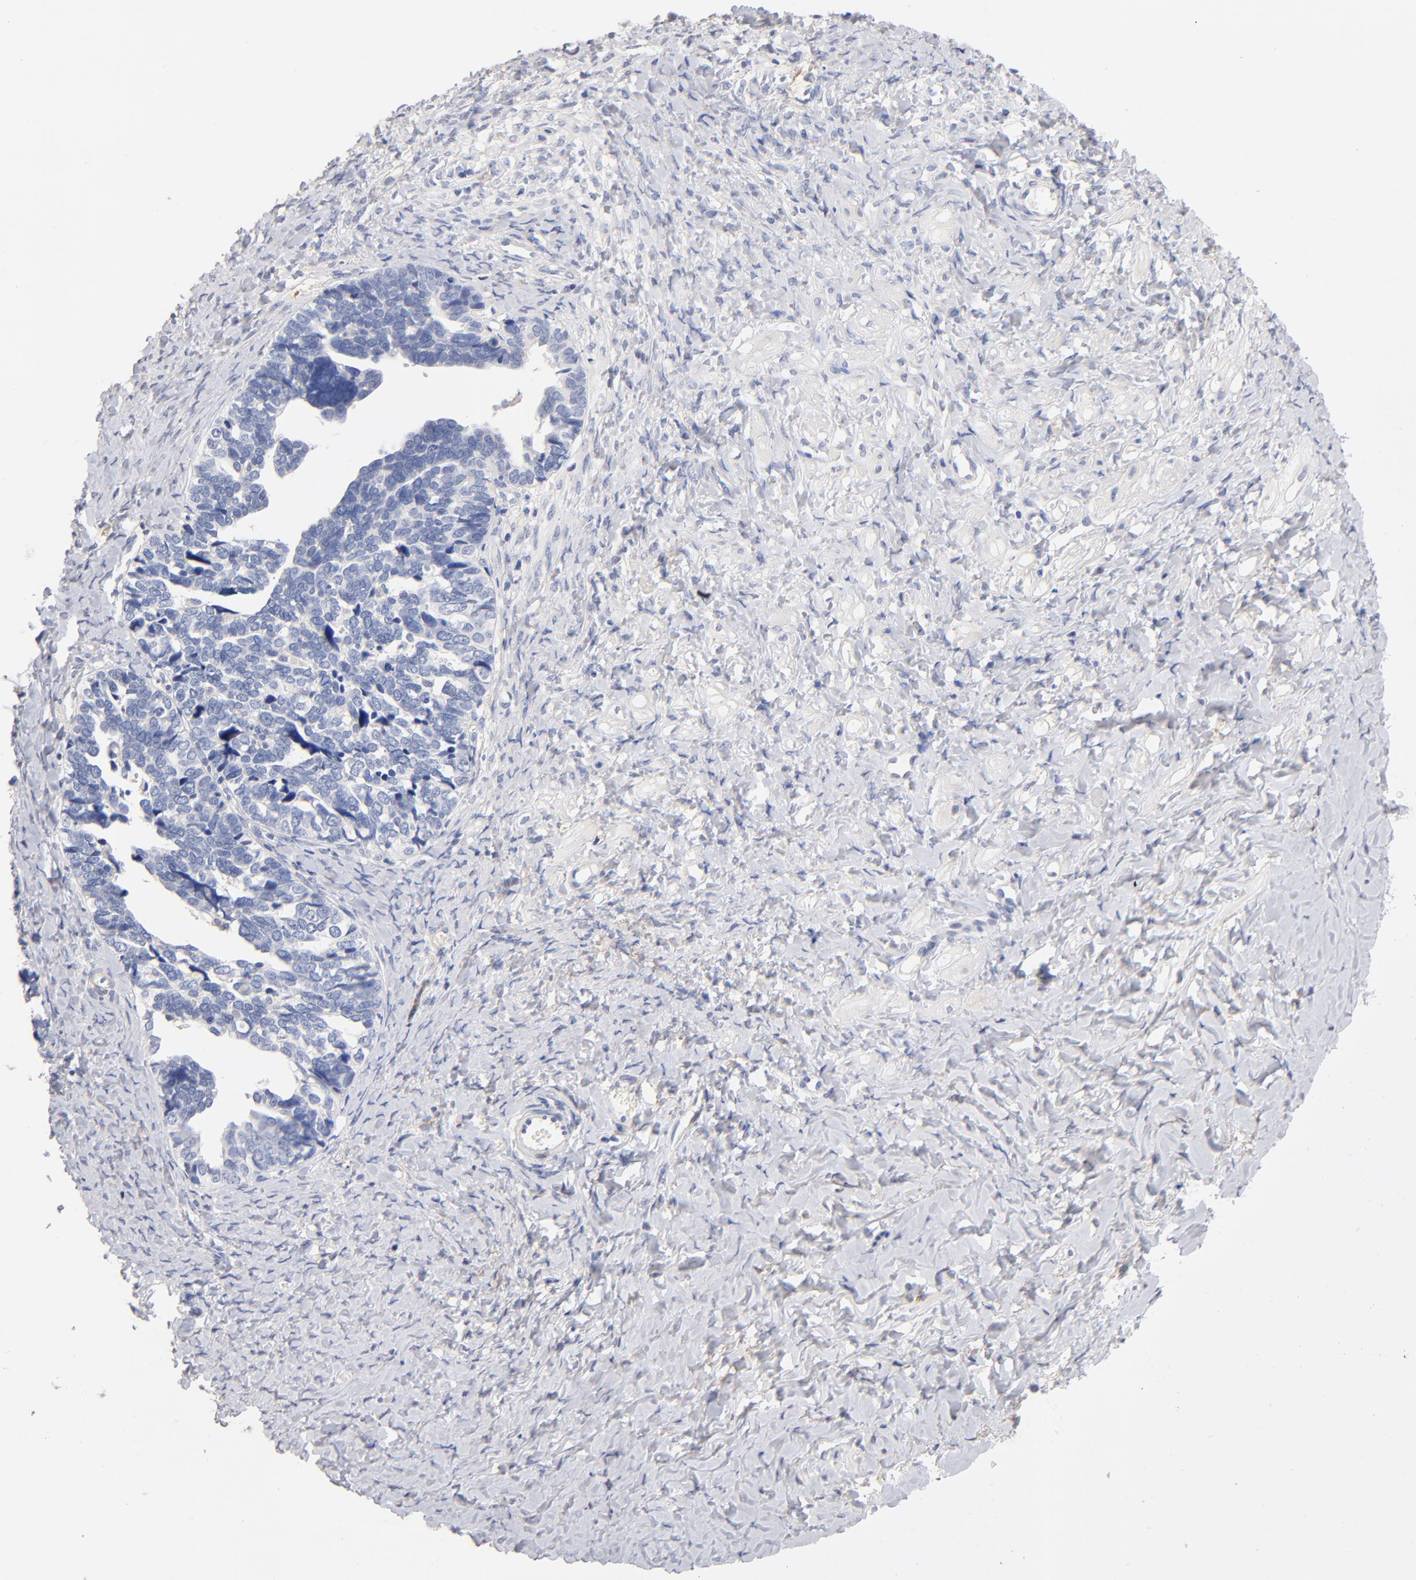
{"staining": {"intensity": "negative", "quantity": "none", "location": "none"}, "tissue": "ovarian cancer", "cell_type": "Tumor cells", "image_type": "cancer", "snomed": [{"axis": "morphology", "description": "Cystadenocarcinoma, serous, NOS"}, {"axis": "topography", "description": "Ovary"}], "caption": "DAB immunohistochemical staining of human ovarian cancer displays no significant expression in tumor cells. (Brightfield microscopy of DAB (3,3'-diaminobenzidine) immunohistochemistry at high magnification).", "gene": "ITGA8", "patient": {"sex": "female", "age": 77}}